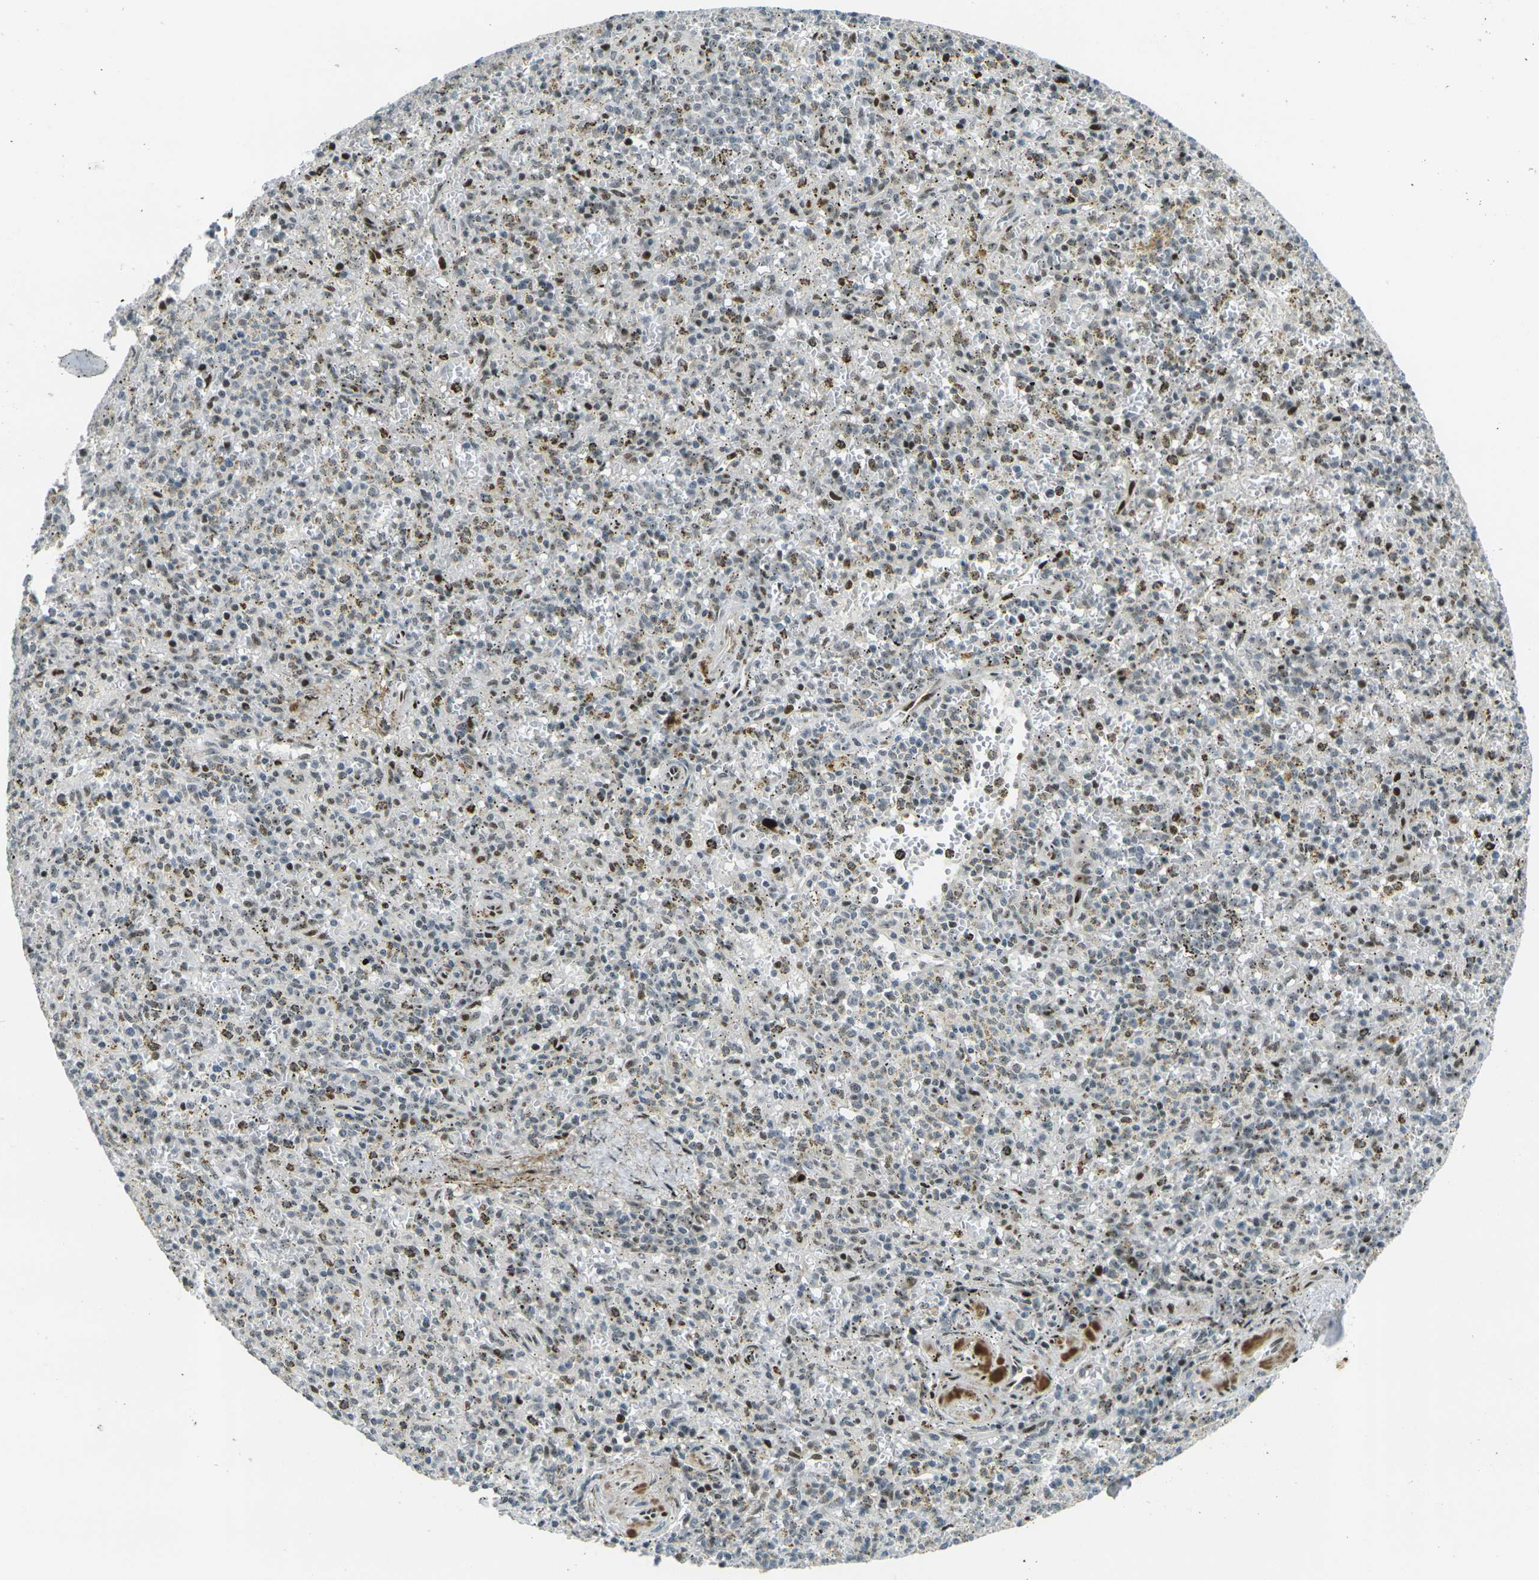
{"staining": {"intensity": "moderate", "quantity": "25%-75%", "location": "nuclear"}, "tissue": "spleen", "cell_type": "Cells in red pulp", "image_type": "normal", "snomed": [{"axis": "morphology", "description": "Normal tissue, NOS"}, {"axis": "topography", "description": "Spleen"}], "caption": "Immunohistochemistry image of normal spleen stained for a protein (brown), which demonstrates medium levels of moderate nuclear staining in about 25%-75% of cells in red pulp.", "gene": "UBE2C", "patient": {"sex": "male", "age": 72}}